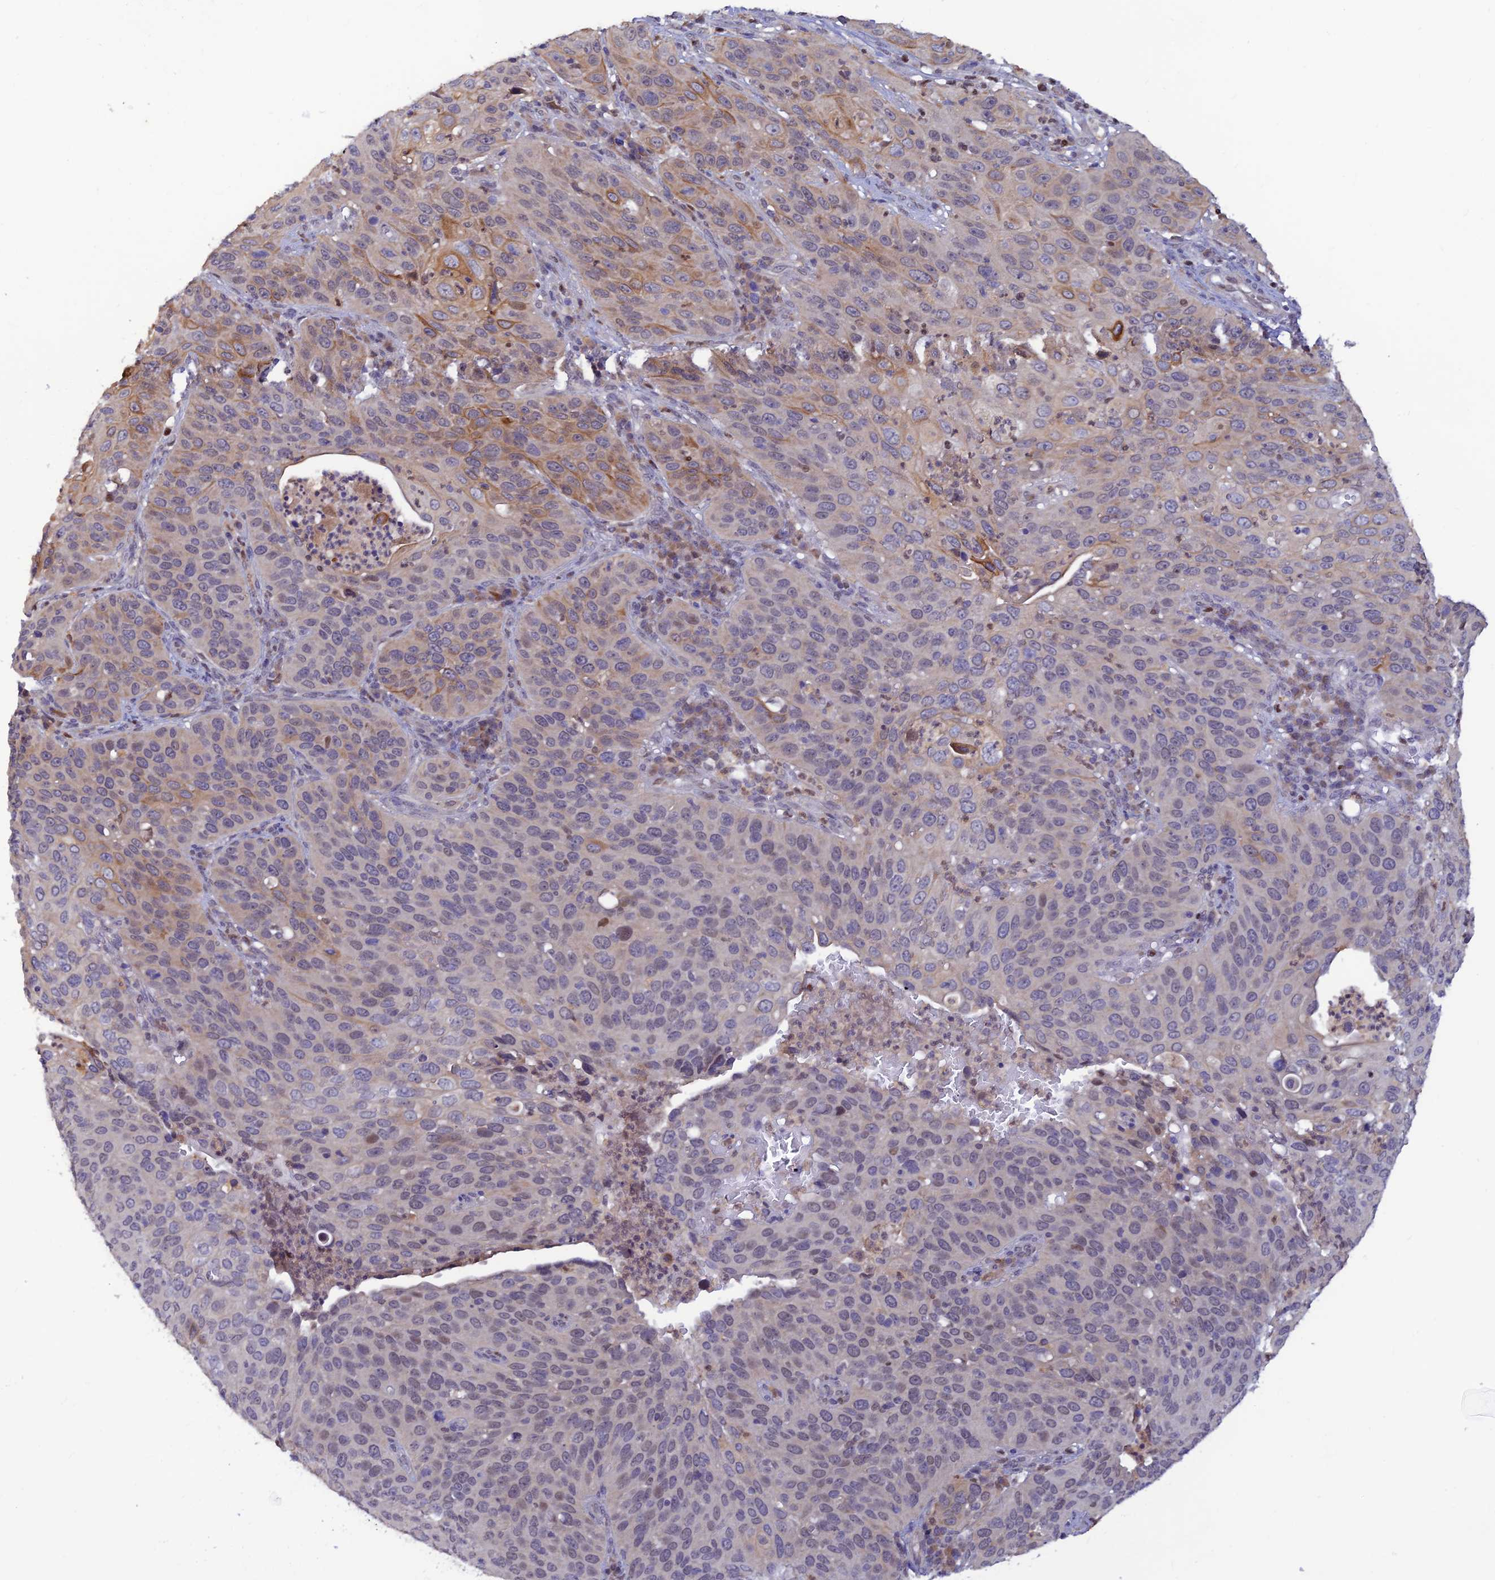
{"staining": {"intensity": "moderate", "quantity": "<25%", "location": "cytoplasmic/membranous"}, "tissue": "cervical cancer", "cell_type": "Tumor cells", "image_type": "cancer", "snomed": [{"axis": "morphology", "description": "Squamous cell carcinoma, NOS"}, {"axis": "topography", "description": "Cervix"}], "caption": "Moderate cytoplasmic/membranous expression for a protein is present in approximately <25% of tumor cells of squamous cell carcinoma (cervical) using immunohistochemistry.", "gene": "FASTKD5", "patient": {"sex": "female", "age": 36}}